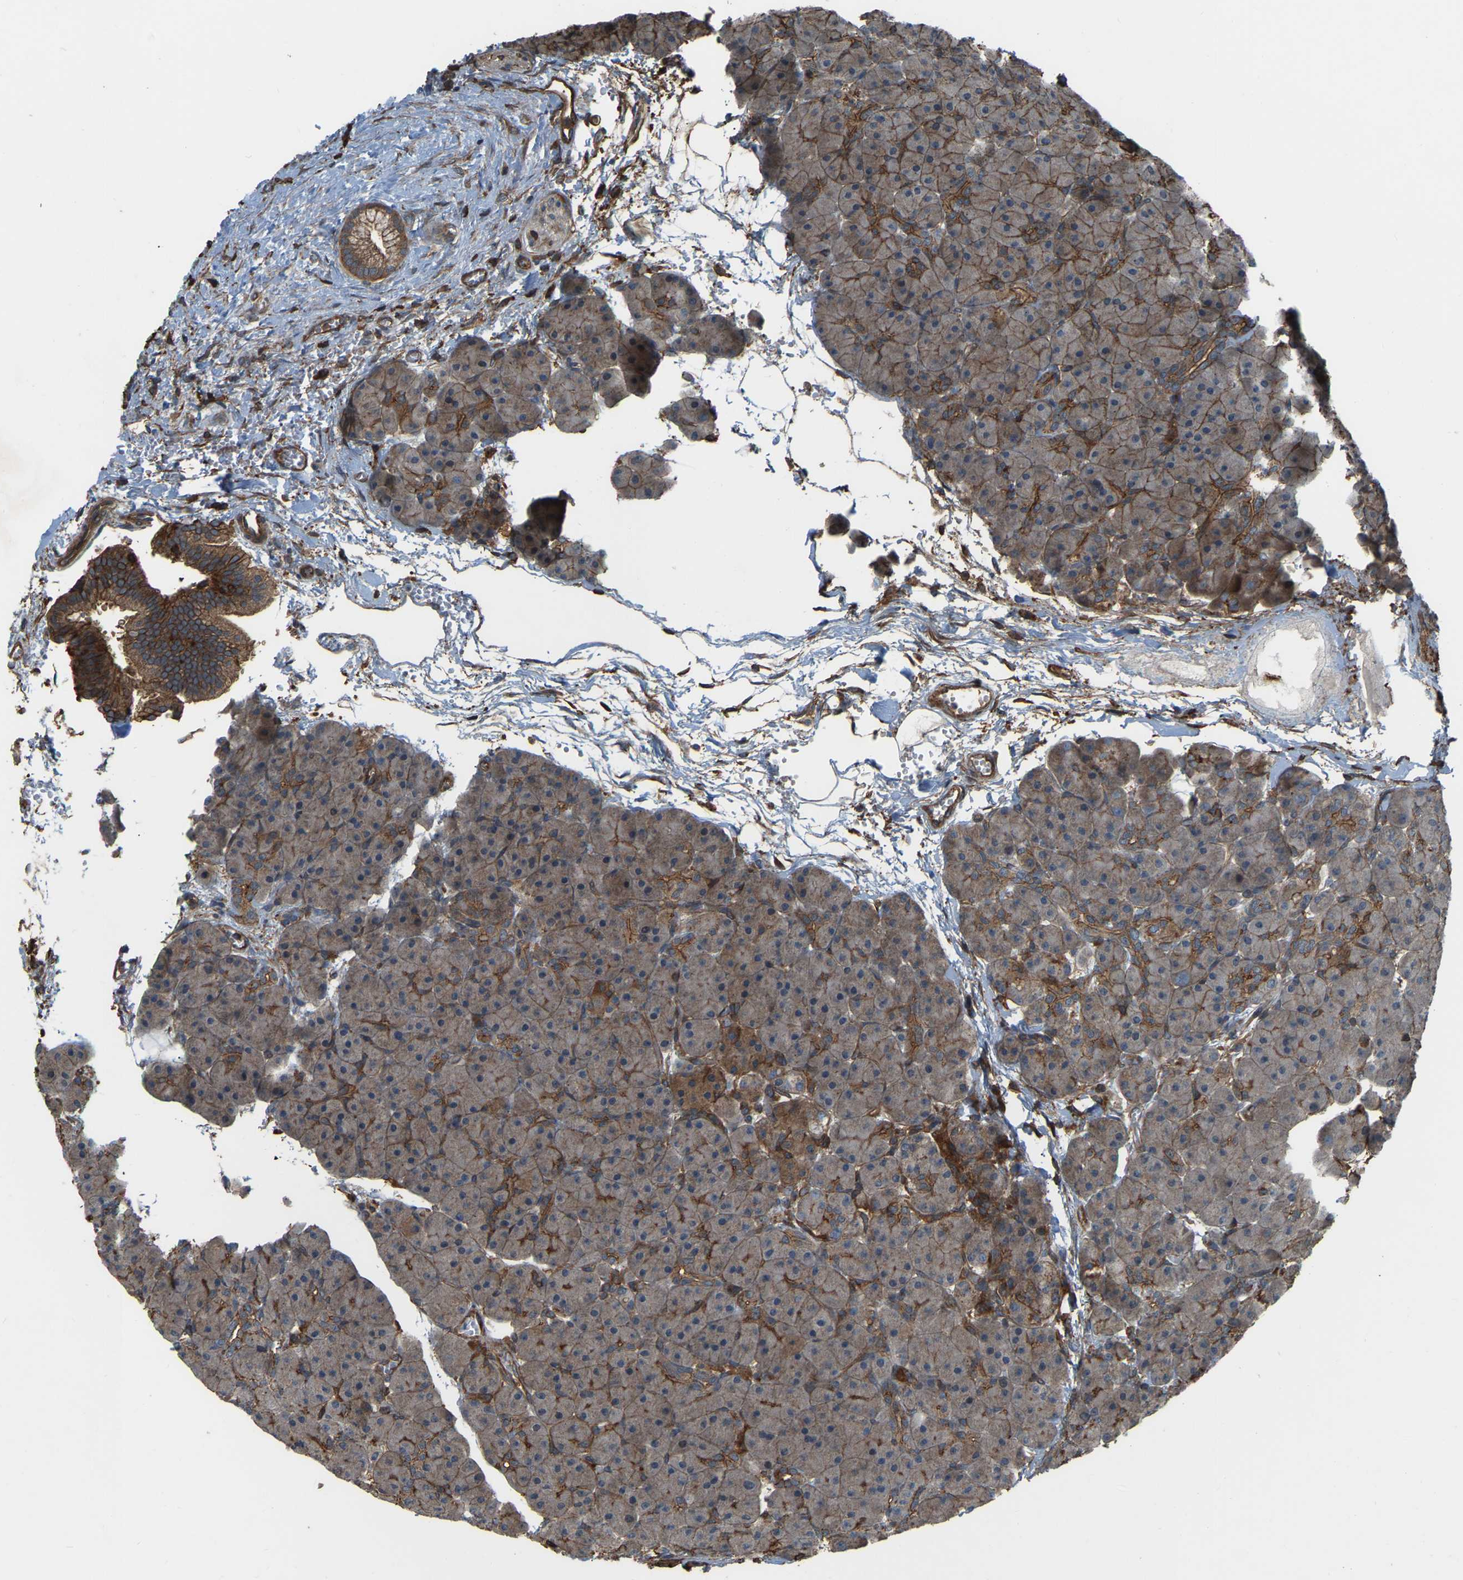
{"staining": {"intensity": "moderate", "quantity": ">75%", "location": "cytoplasmic/membranous"}, "tissue": "pancreas", "cell_type": "Exocrine glandular cells", "image_type": "normal", "snomed": [{"axis": "morphology", "description": "Normal tissue, NOS"}, {"axis": "topography", "description": "Pancreas"}], "caption": "DAB (3,3'-diaminobenzidine) immunohistochemical staining of unremarkable human pancreas demonstrates moderate cytoplasmic/membranous protein positivity in about >75% of exocrine glandular cells.", "gene": "SAMD9L", "patient": {"sex": "male", "age": 66}}